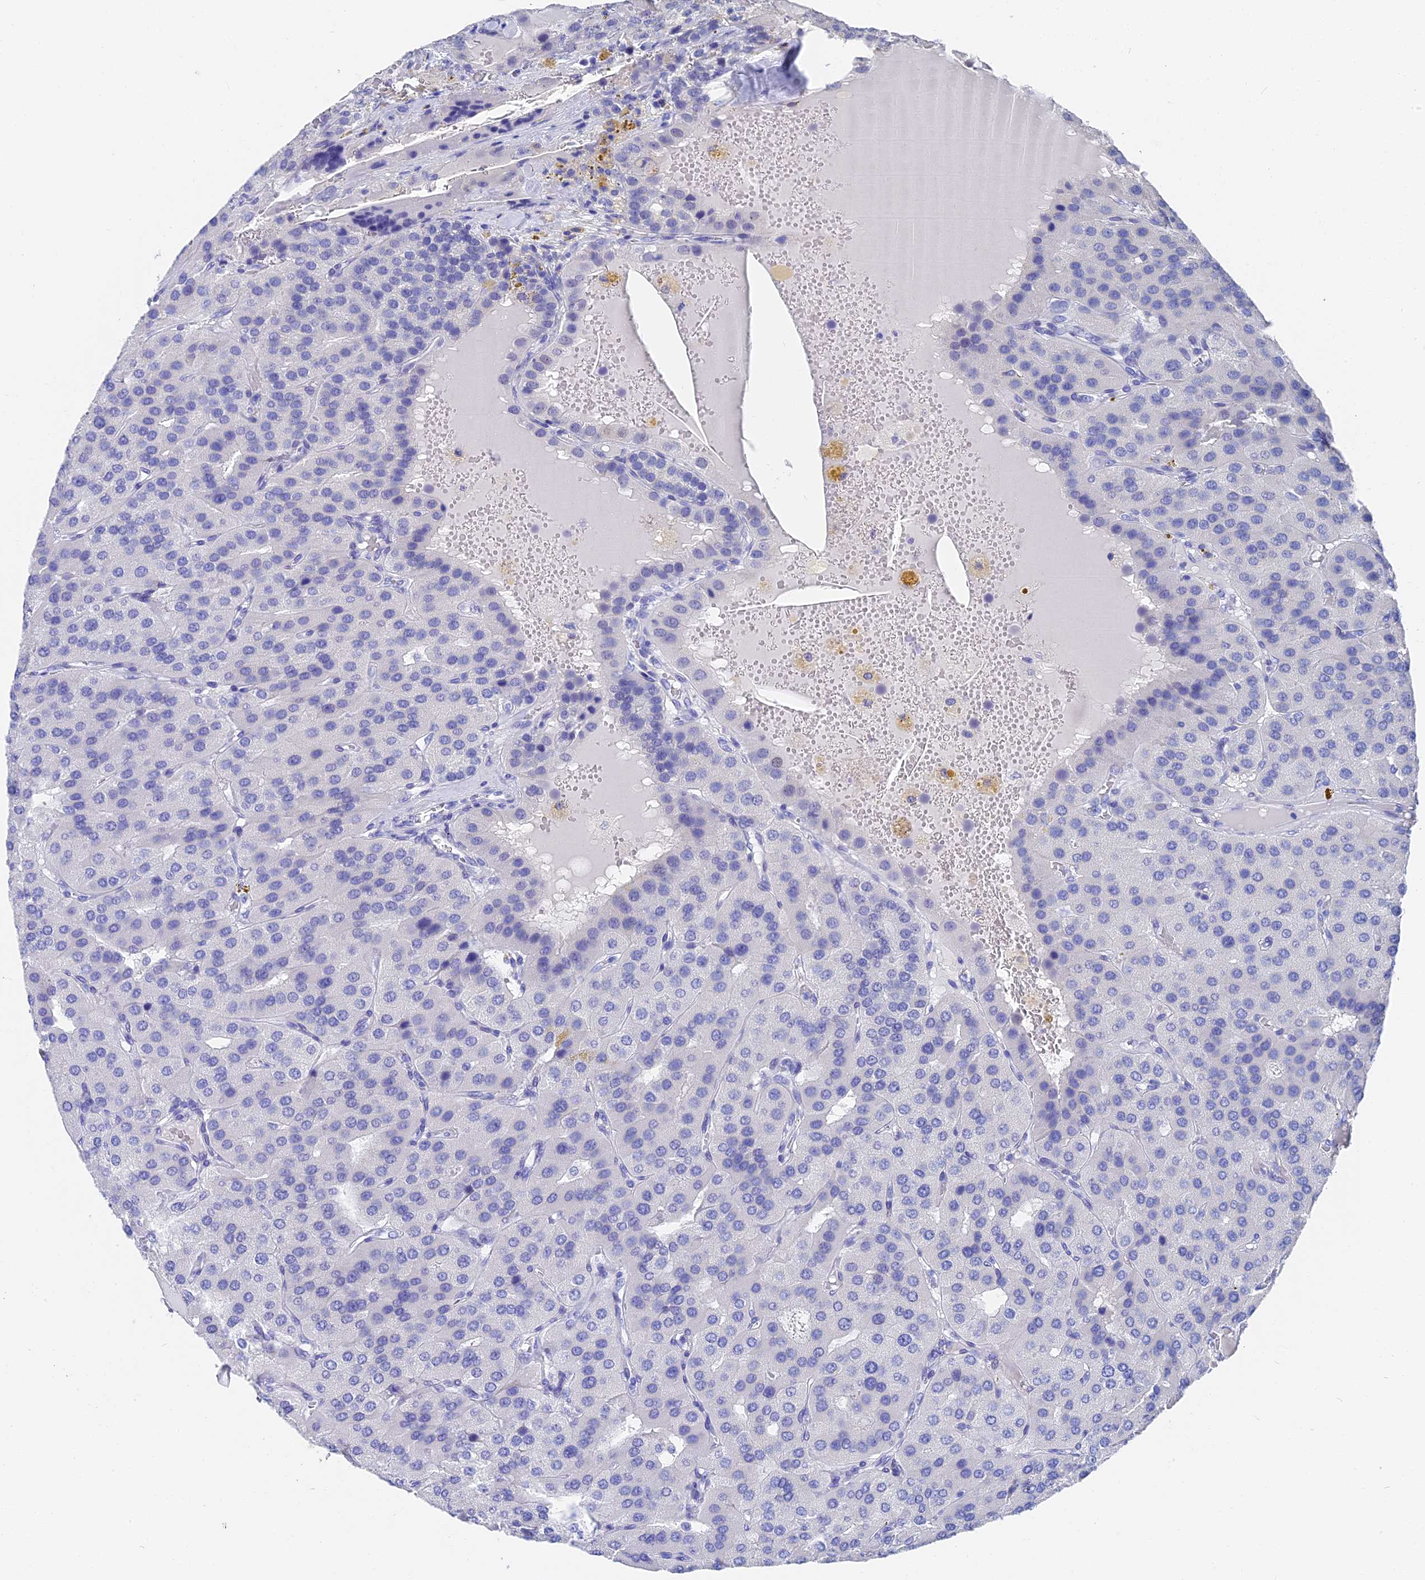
{"staining": {"intensity": "negative", "quantity": "none", "location": "none"}, "tissue": "parathyroid gland", "cell_type": "Glandular cells", "image_type": "normal", "snomed": [{"axis": "morphology", "description": "Normal tissue, NOS"}, {"axis": "morphology", "description": "Adenoma, NOS"}, {"axis": "topography", "description": "Parathyroid gland"}], "caption": "There is no significant positivity in glandular cells of parathyroid gland.", "gene": "VPS33B", "patient": {"sex": "female", "age": 86}}